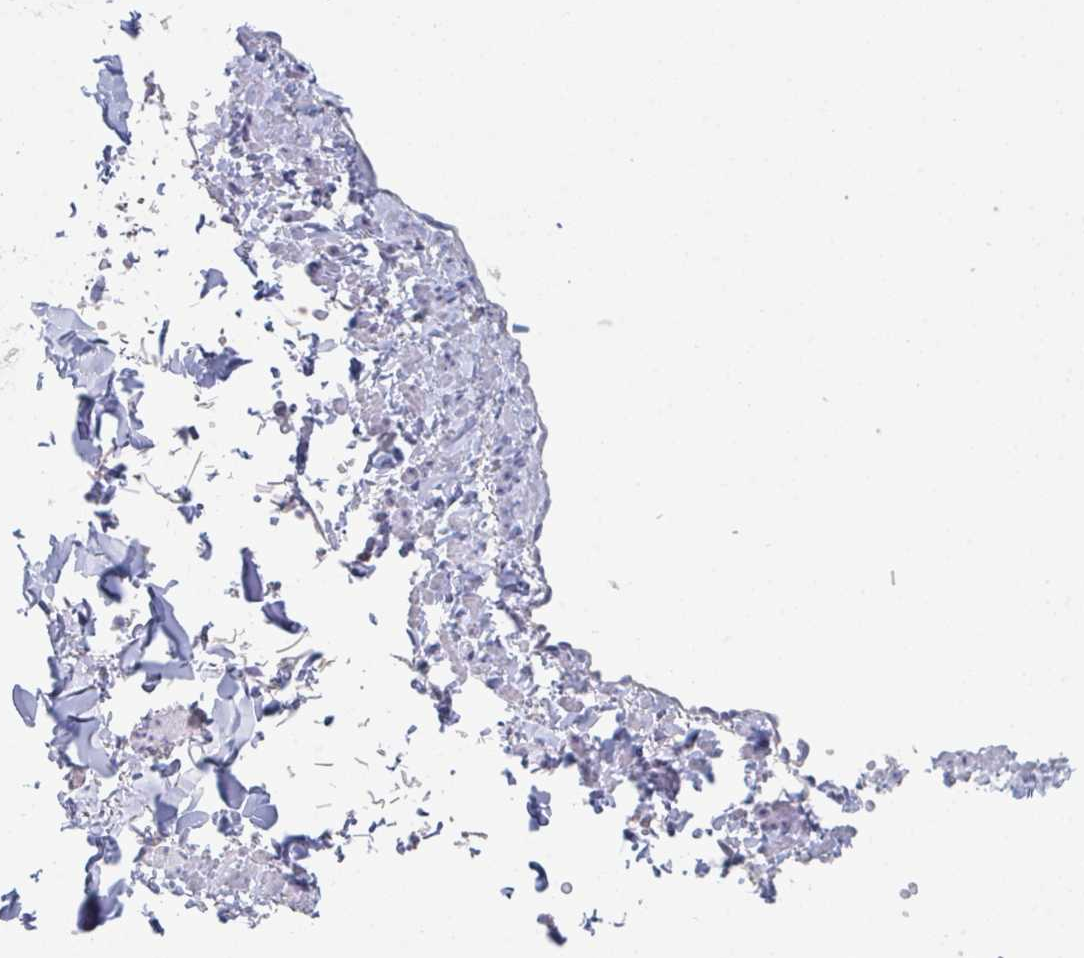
{"staining": {"intensity": "negative", "quantity": "none", "location": "none"}, "tissue": "soft tissue", "cell_type": "Fibroblasts", "image_type": "normal", "snomed": [{"axis": "morphology", "description": "Normal tissue, NOS"}, {"axis": "topography", "description": "Vulva"}, {"axis": "topography", "description": "Peripheral nerve tissue"}], "caption": "This is an immunohistochemistry (IHC) micrograph of benign soft tissue. There is no positivity in fibroblasts.", "gene": "DISP2", "patient": {"sex": "female", "age": 66}}